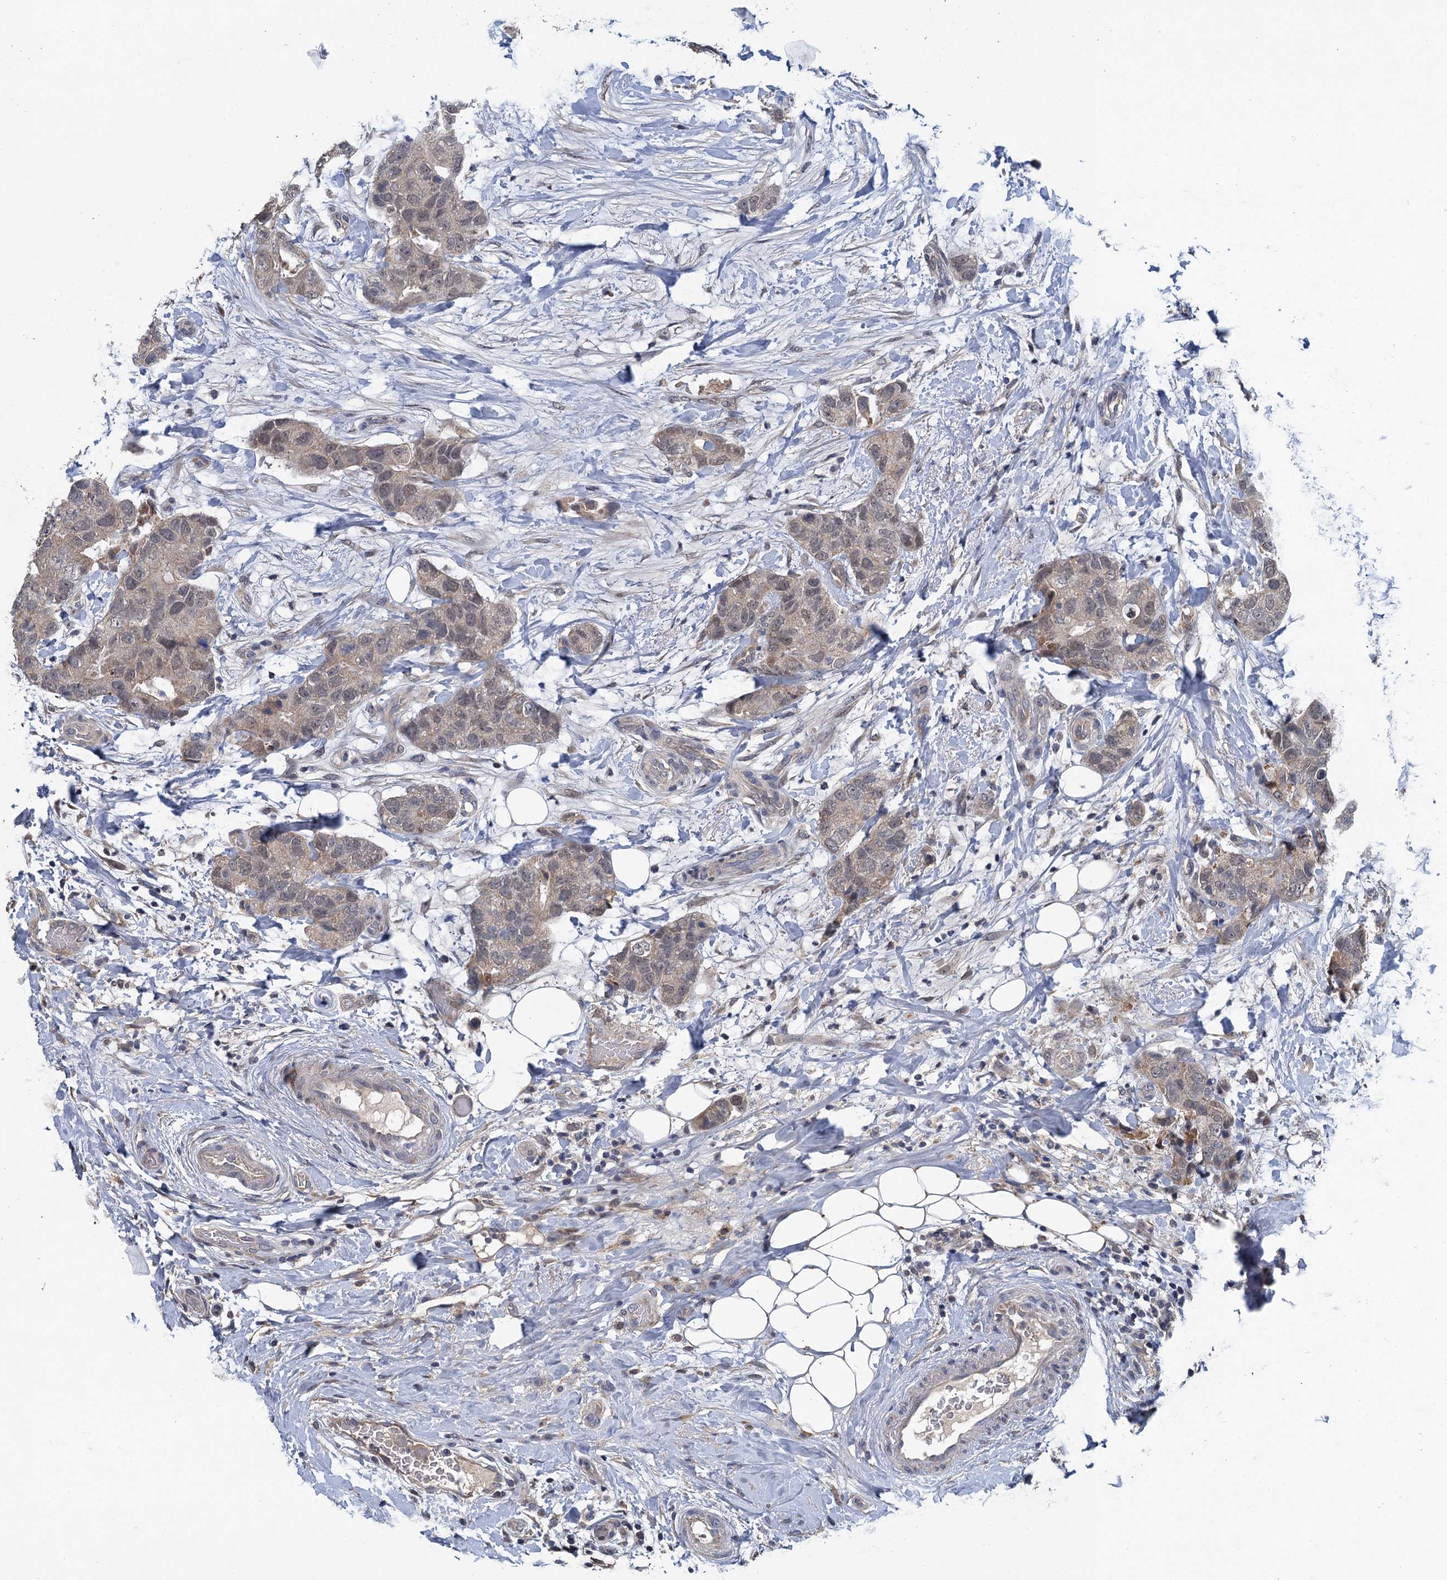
{"staining": {"intensity": "negative", "quantity": "none", "location": "none"}, "tissue": "breast cancer", "cell_type": "Tumor cells", "image_type": "cancer", "snomed": [{"axis": "morphology", "description": "Duct carcinoma"}, {"axis": "topography", "description": "Breast"}], "caption": "IHC of breast cancer (invasive ductal carcinoma) reveals no staining in tumor cells. The staining is performed using DAB brown chromogen with nuclei counter-stained in using hematoxylin.", "gene": "MDM1", "patient": {"sex": "female", "age": 62}}